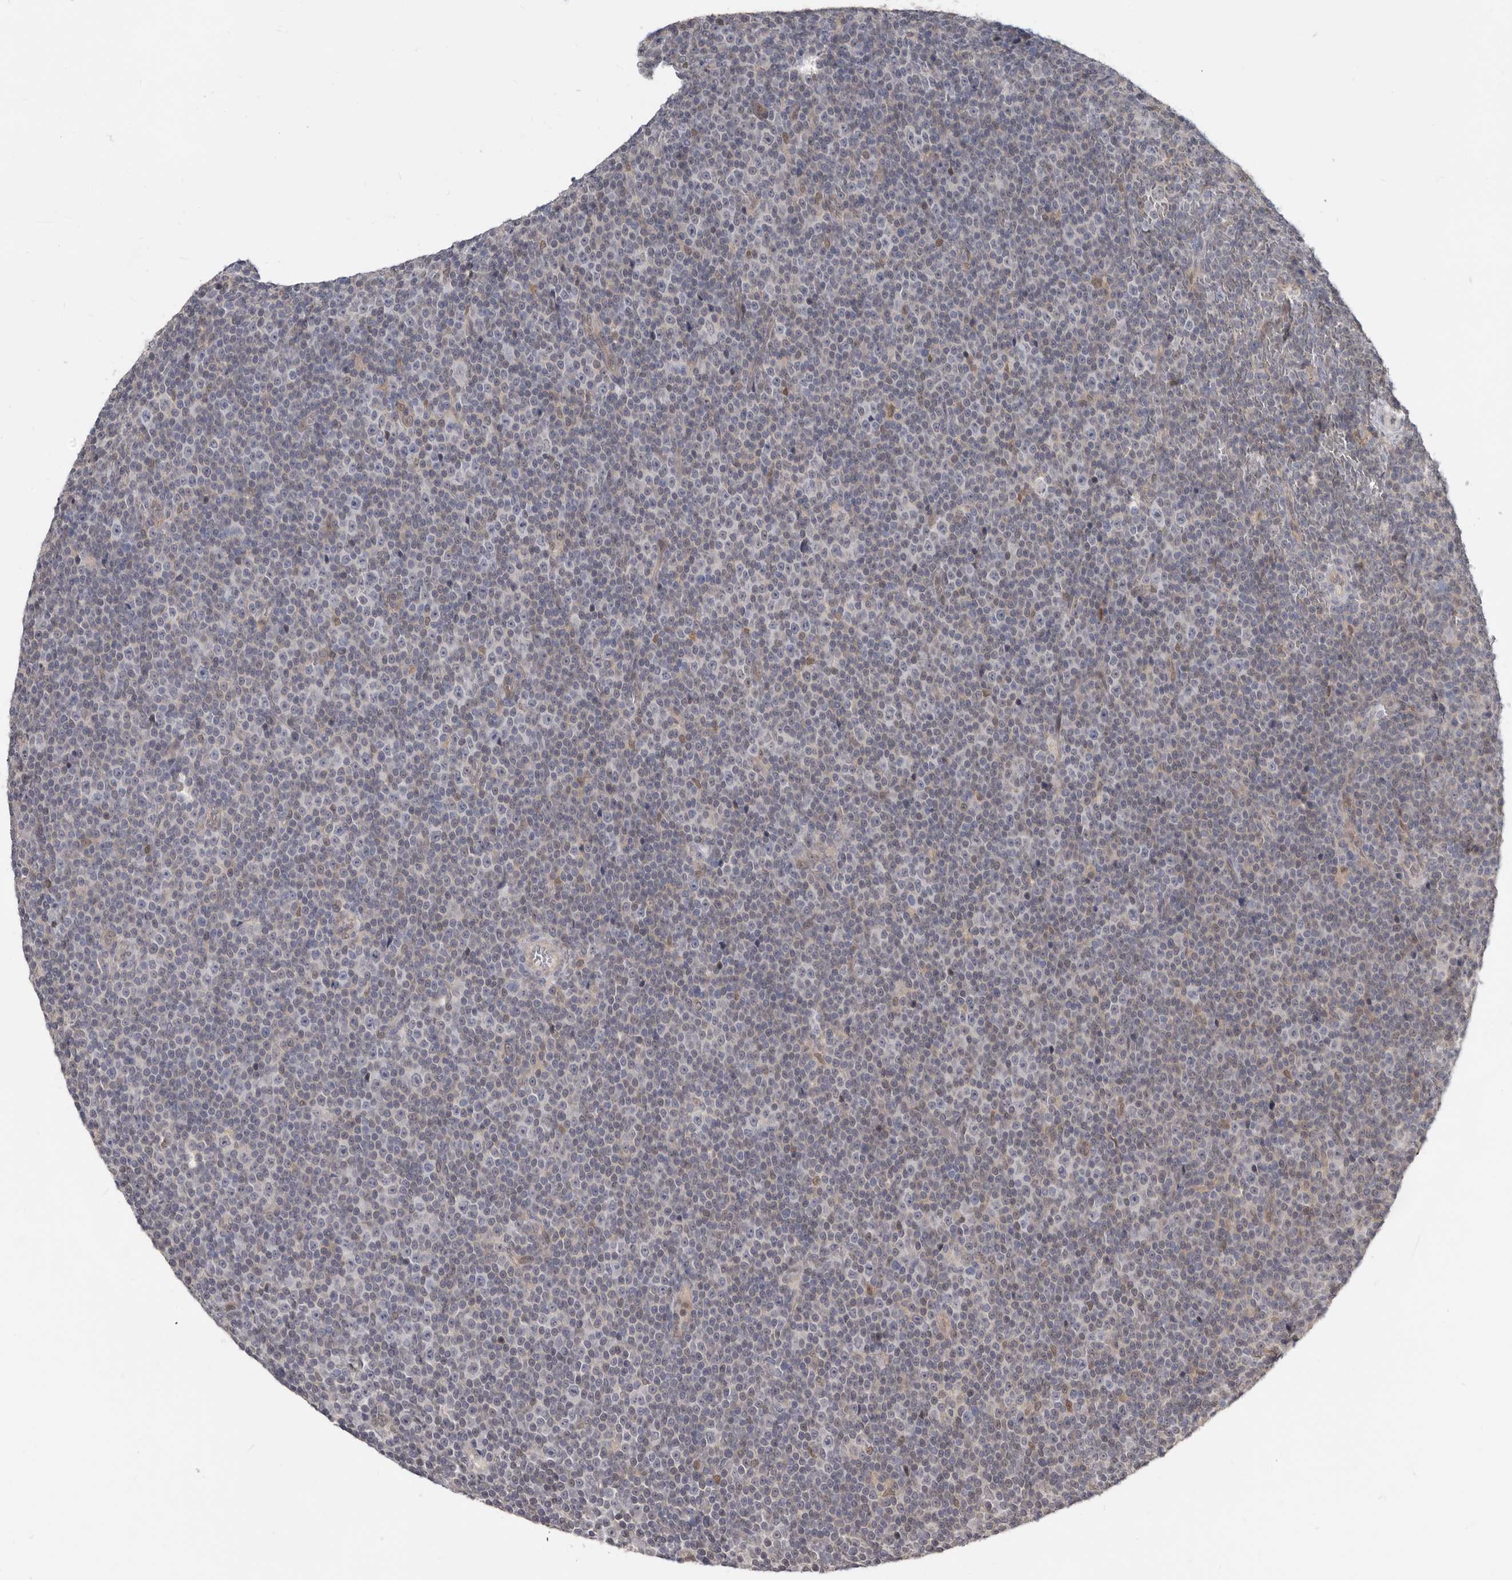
{"staining": {"intensity": "negative", "quantity": "none", "location": "none"}, "tissue": "lymphoma", "cell_type": "Tumor cells", "image_type": "cancer", "snomed": [{"axis": "morphology", "description": "Malignant lymphoma, non-Hodgkin's type, Low grade"}, {"axis": "topography", "description": "Lymph node"}], "caption": "Tumor cells are negative for brown protein staining in low-grade malignant lymphoma, non-Hodgkin's type. (Brightfield microscopy of DAB immunohistochemistry at high magnification).", "gene": "RBKS", "patient": {"sex": "female", "age": 67}}